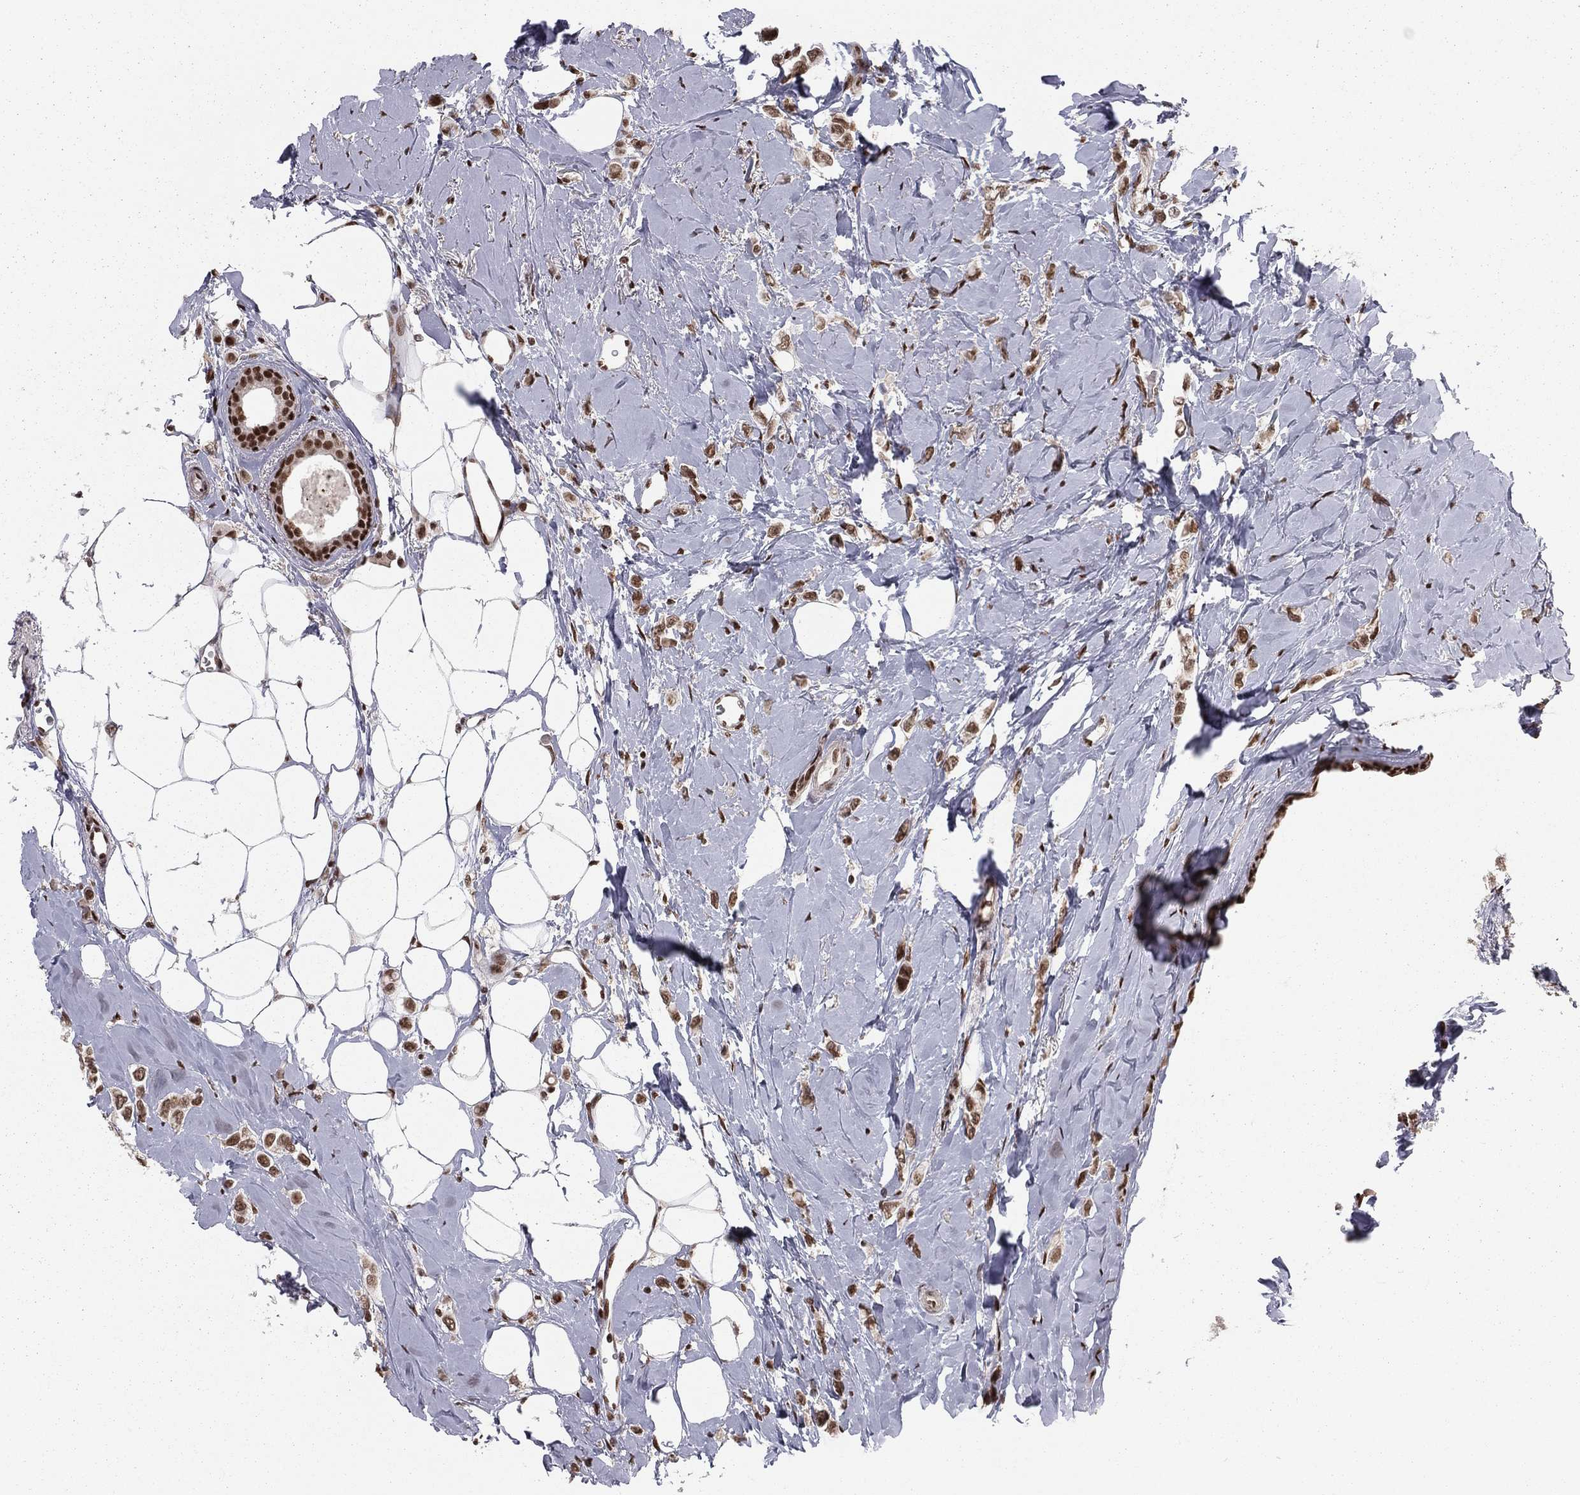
{"staining": {"intensity": "moderate", "quantity": ">75%", "location": "nuclear"}, "tissue": "breast cancer", "cell_type": "Tumor cells", "image_type": "cancer", "snomed": [{"axis": "morphology", "description": "Lobular carcinoma"}, {"axis": "topography", "description": "Breast"}], "caption": "This is a photomicrograph of IHC staining of lobular carcinoma (breast), which shows moderate positivity in the nuclear of tumor cells.", "gene": "NFYB", "patient": {"sex": "female", "age": 66}}